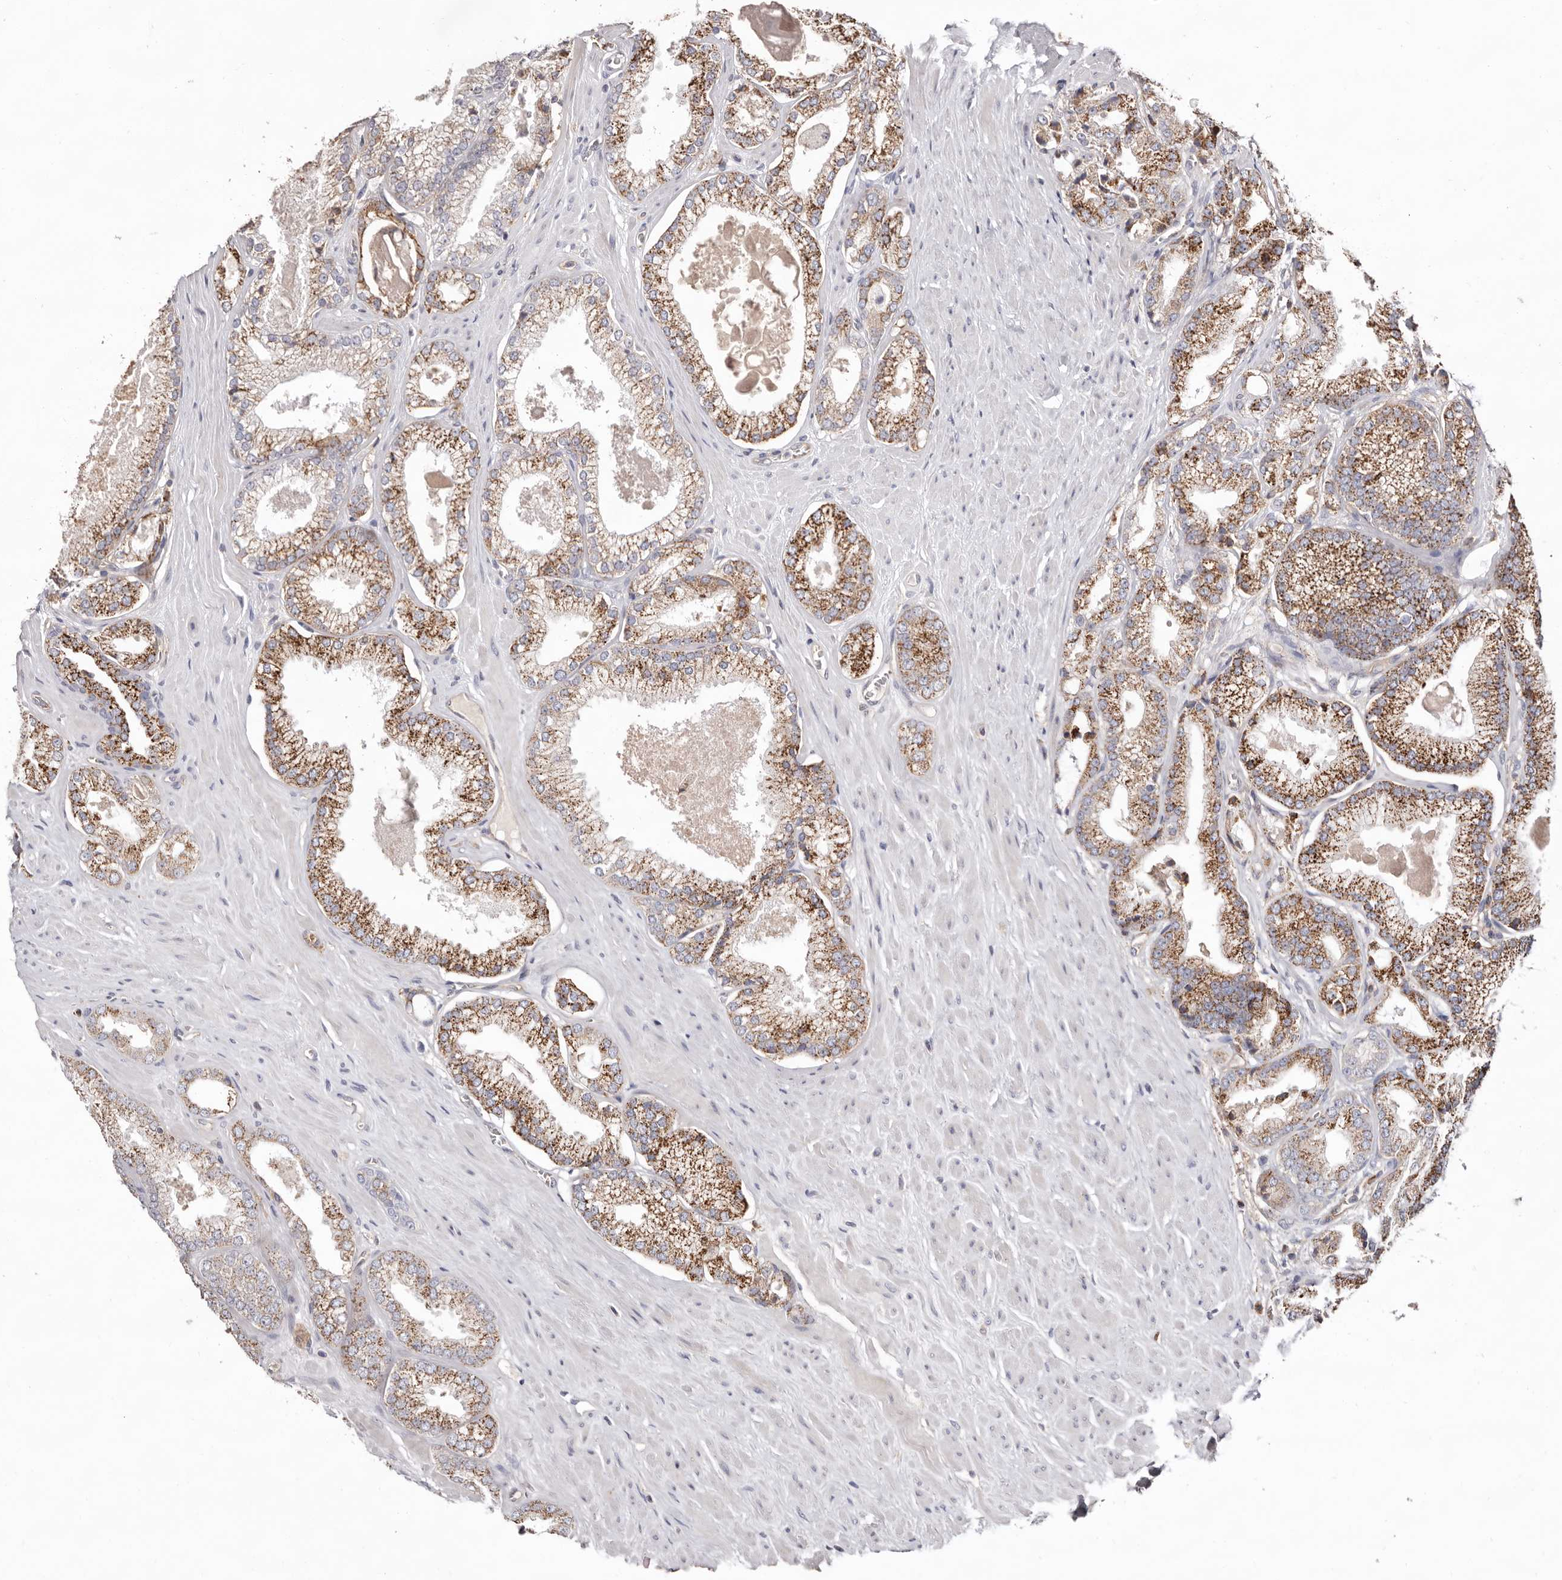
{"staining": {"intensity": "moderate", "quantity": ">75%", "location": "cytoplasmic/membranous"}, "tissue": "prostate cancer", "cell_type": "Tumor cells", "image_type": "cancer", "snomed": [{"axis": "morphology", "description": "Adenocarcinoma, Low grade"}, {"axis": "topography", "description": "Prostate"}], "caption": "Prostate cancer (adenocarcinoma (low-grade)) tissue demonstrates moderate cytoplasmic/membranous positivity in about >75% of tumor cells (DAB IHC, brown staining for protein, blue staining for nuclei).", "gene": "MMACHC", "patient": {"sex": "male", "age": 62}}